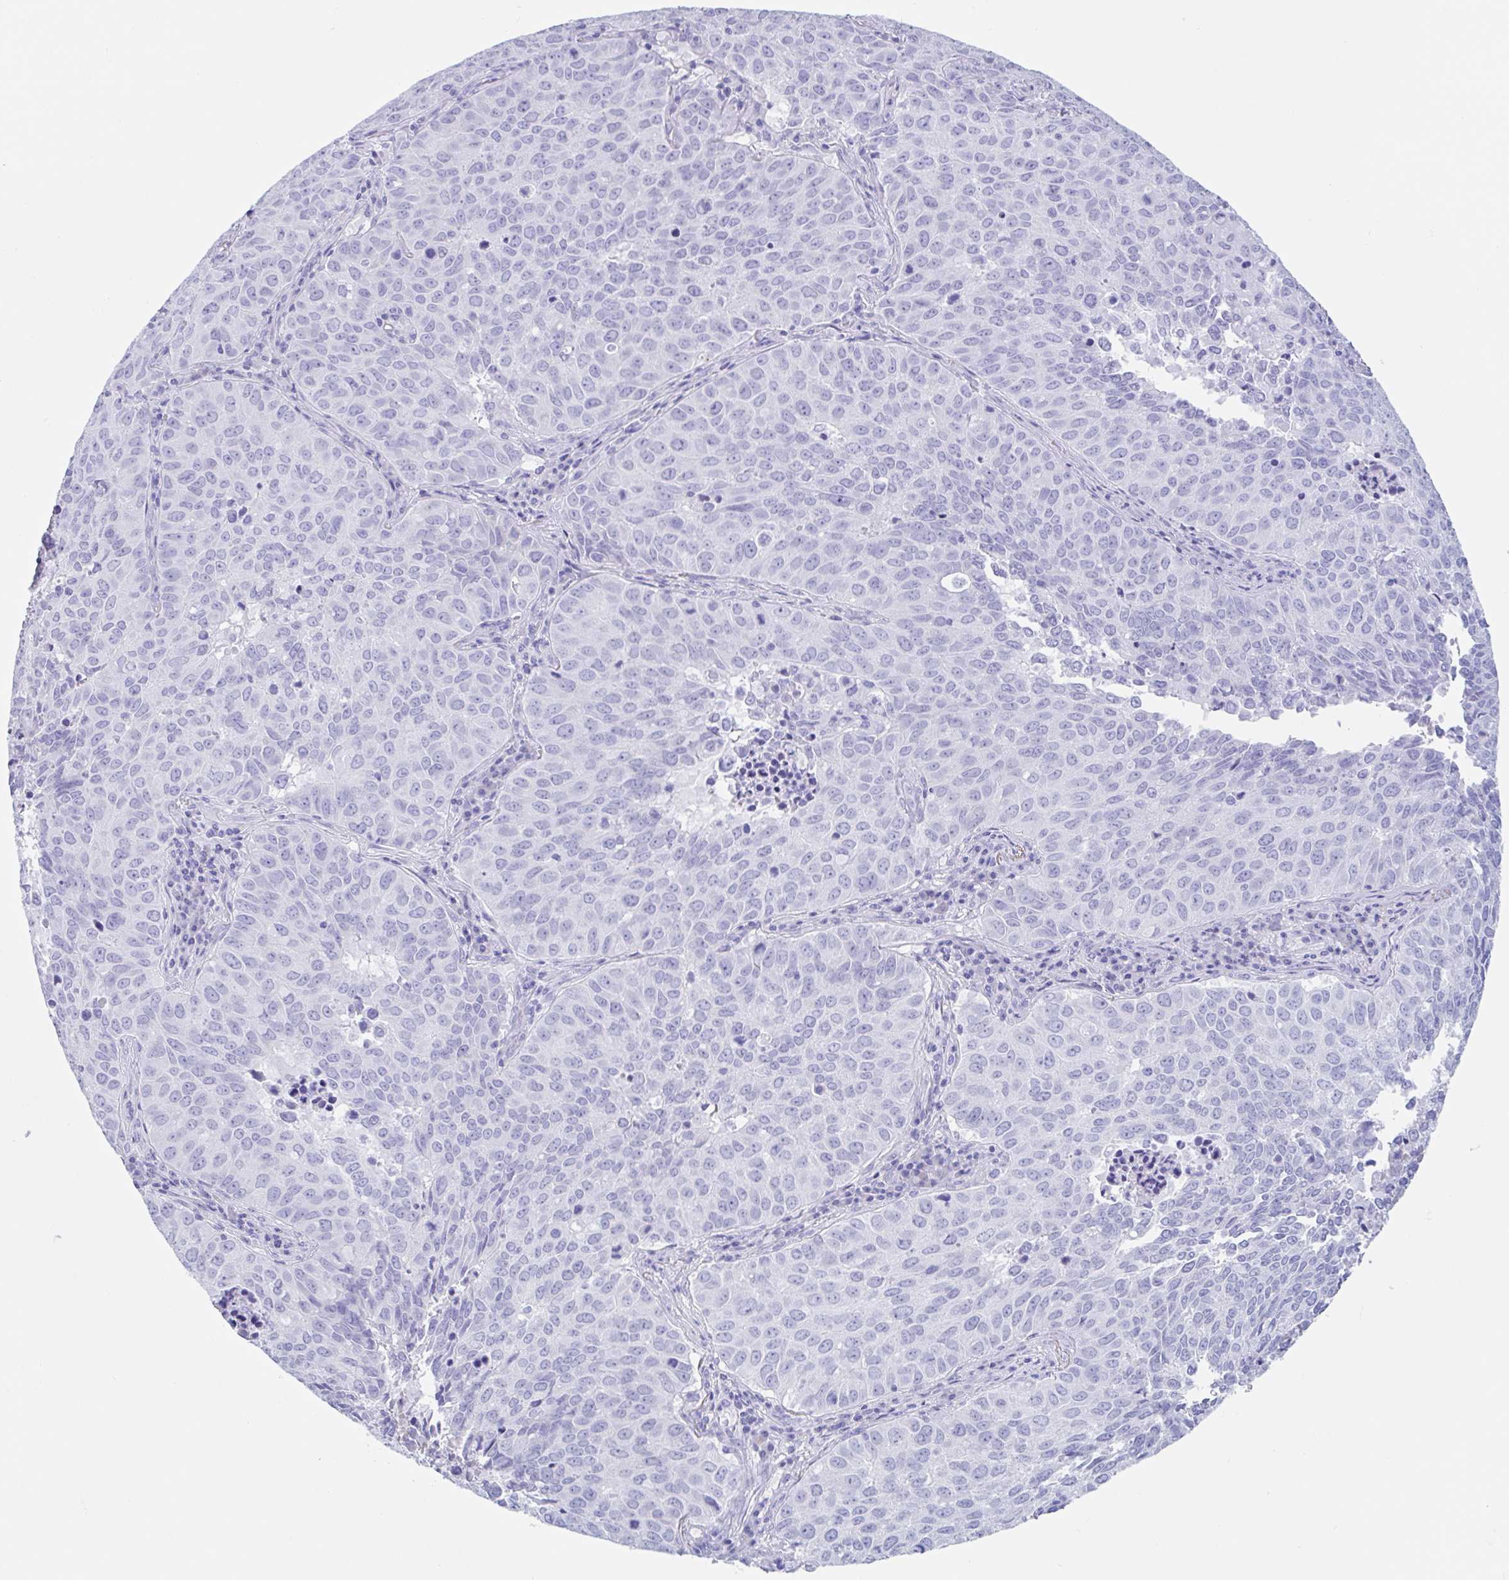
{"staining": {"intensity": "negative", "quantity": "none", "location": "none"}, "tissue": "lung cancer", "cell_type": "Tumor cells", "image_type": "cancer", "snomed": [{"axis": "morphology", "description": "Adenocarcinoma, NOS"}, {"axis": "topography", "description": "Lung"}], "caption": "Photomicrograph shows no significant protein staining in tumor cells of lung cancer (adenocarcinoma).", "gene": "CPTP", "patient": {"sex": "female", "age": 50}}